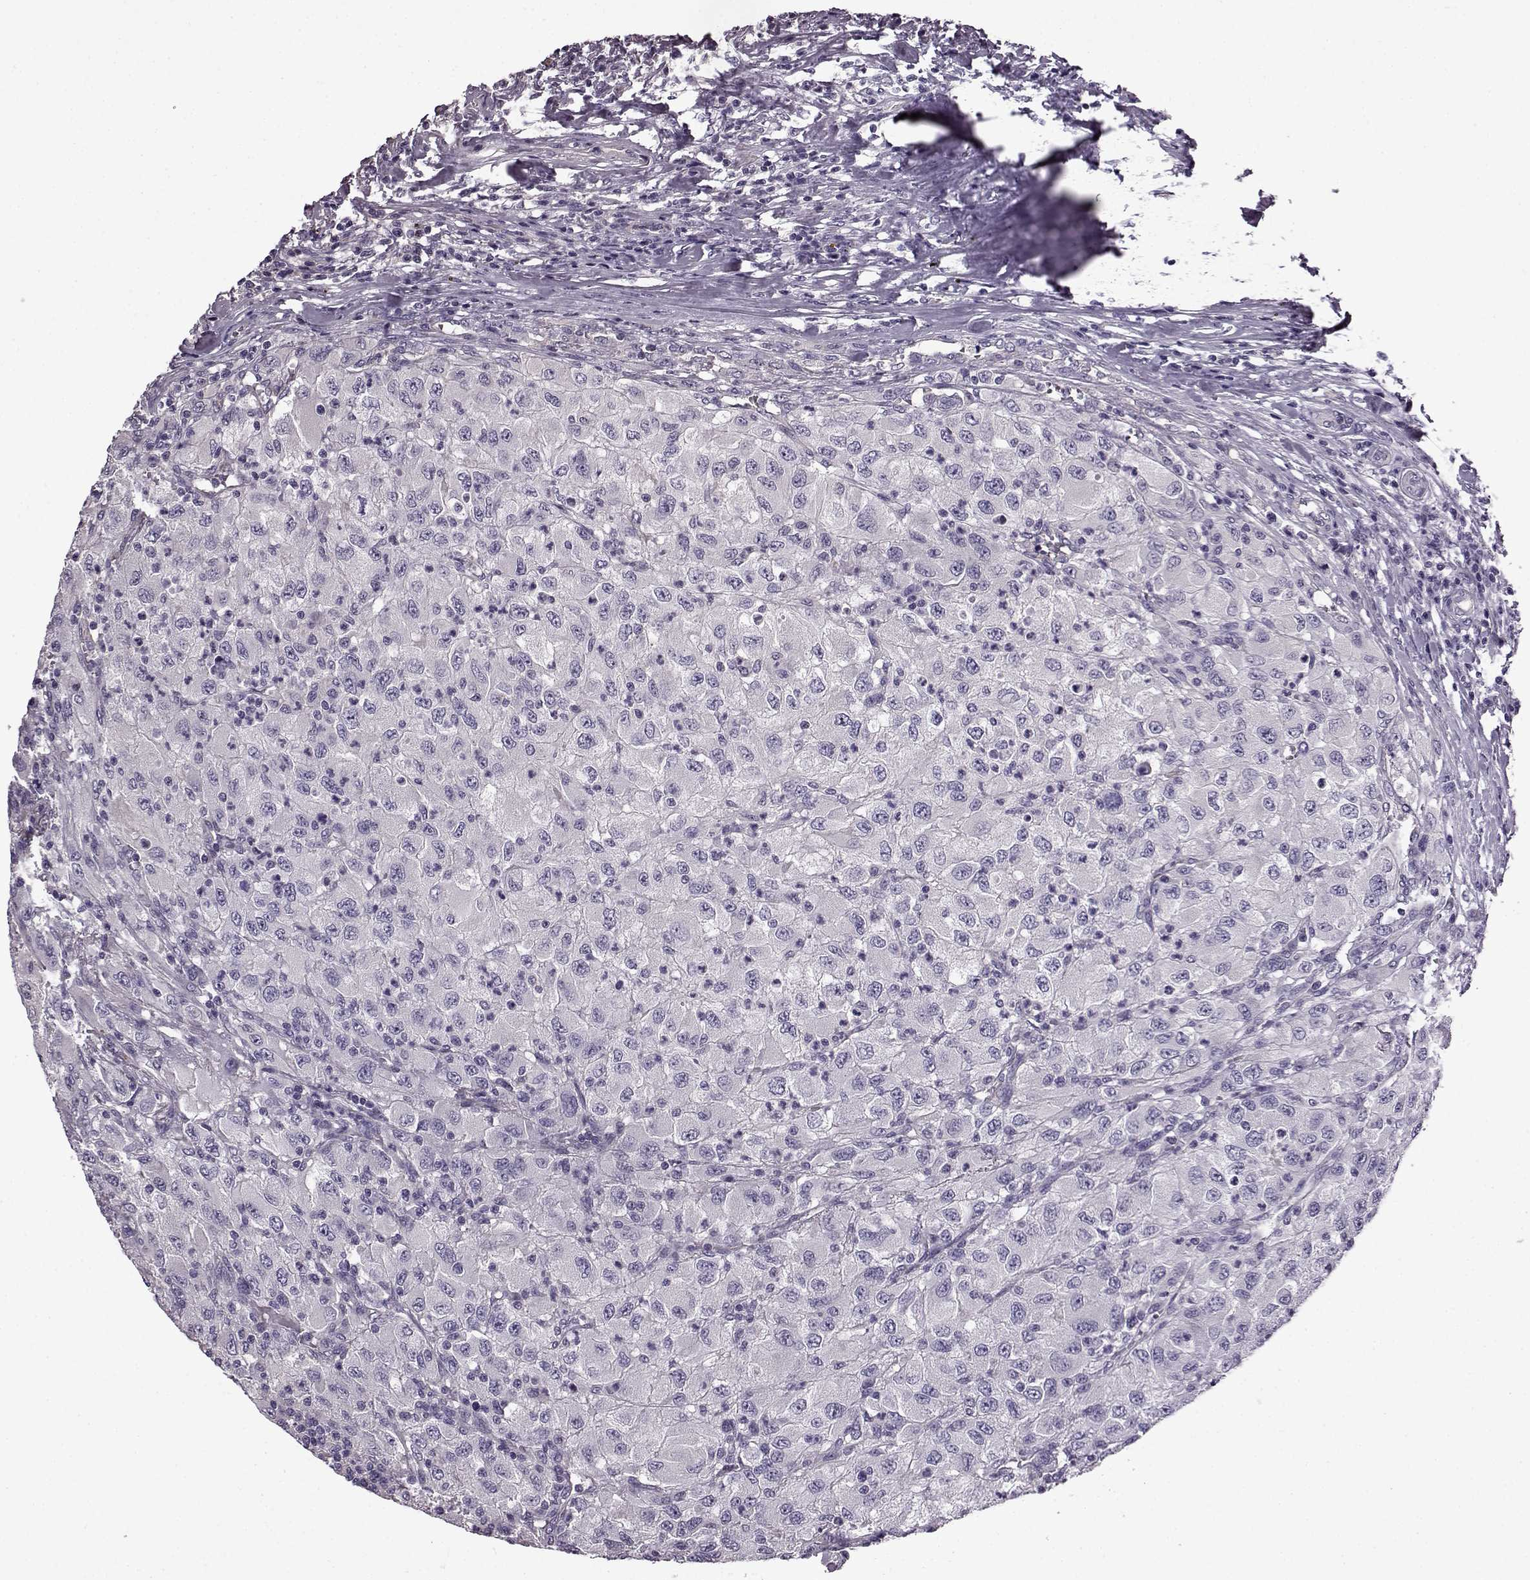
{"staining": {"intensity": "negative", "quantity": "none", "location": "none"}, "tissue": "renal cancer", "cell_type": "Tumor cells", "image_type": "cancer", "snomed": [{"axis": "morphology", "description": "Adenocarcinoma, NOS"}, {"axis": "topography", "description": "Kidney"}], "caption": "Renal adenocarcinoma stained for a protein using IHC demonstrates no positivity tumor cells.", "gene": "EDDM3B", "patient": {"sex": "female", "age": 67}}